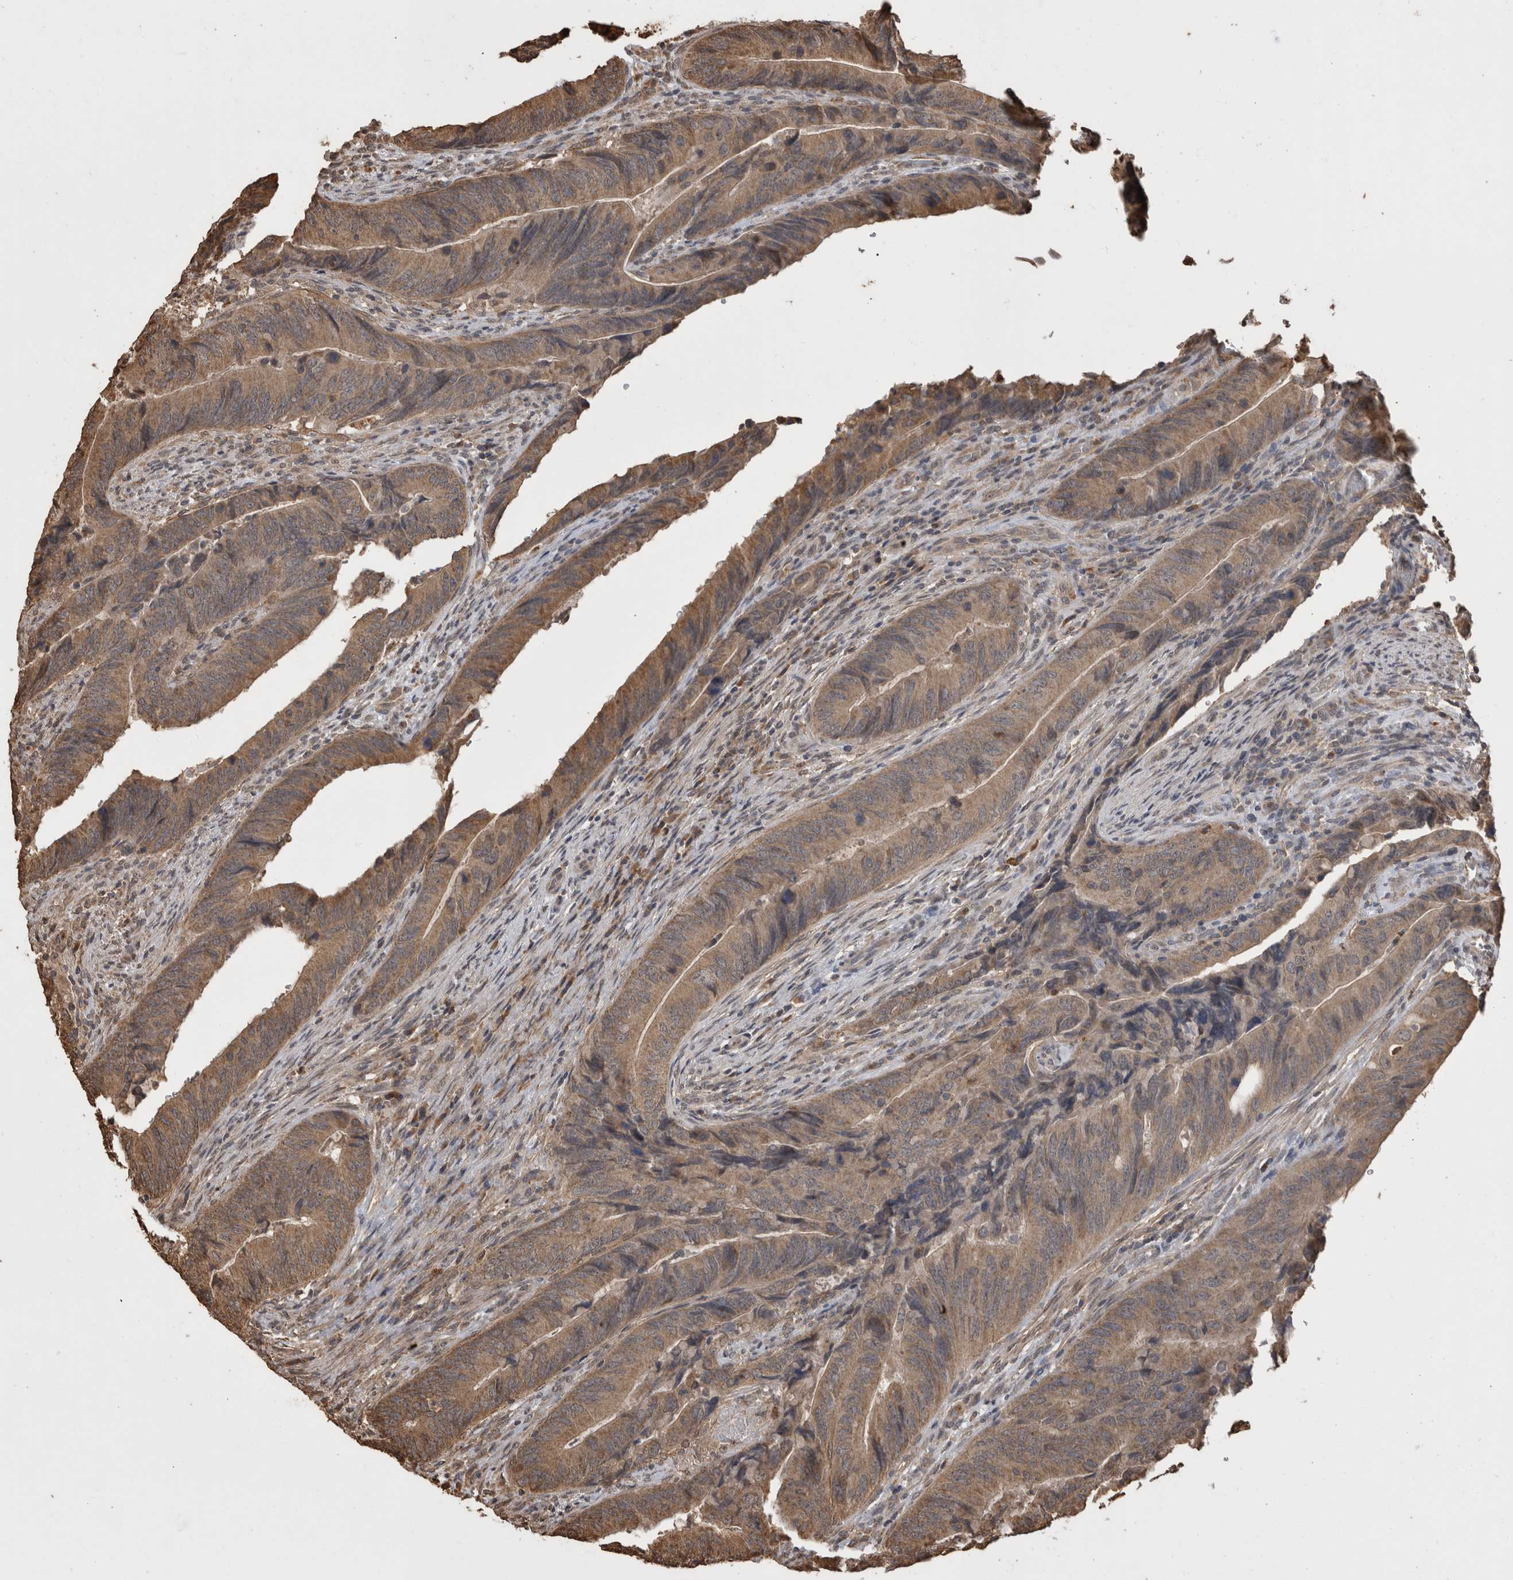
{"staining": {"intensity": "moderate", "quantity": ">75%", "location": "cytoplasmic/membranous"}, "tissue": "colorectal cancer", "cell_type": "Tumor cells", "image_type": "cancer", "snomed": [{"axis": "morphology", "description": "Normal tissue, NOS"}, {"axis": "morphology", "description": "Adenocarcinoma, NOS"}, {"axis": "topography", "description": "Colon"}], "caption": "The photomicrograph shows staining of adenocarcinoma (colorectal), revealing moderate cytoplasmic/membranous protein expression (brown color) within tumor cells.", "gene": "SOCS5", "patient": {"sex": "male", "age": 56}}